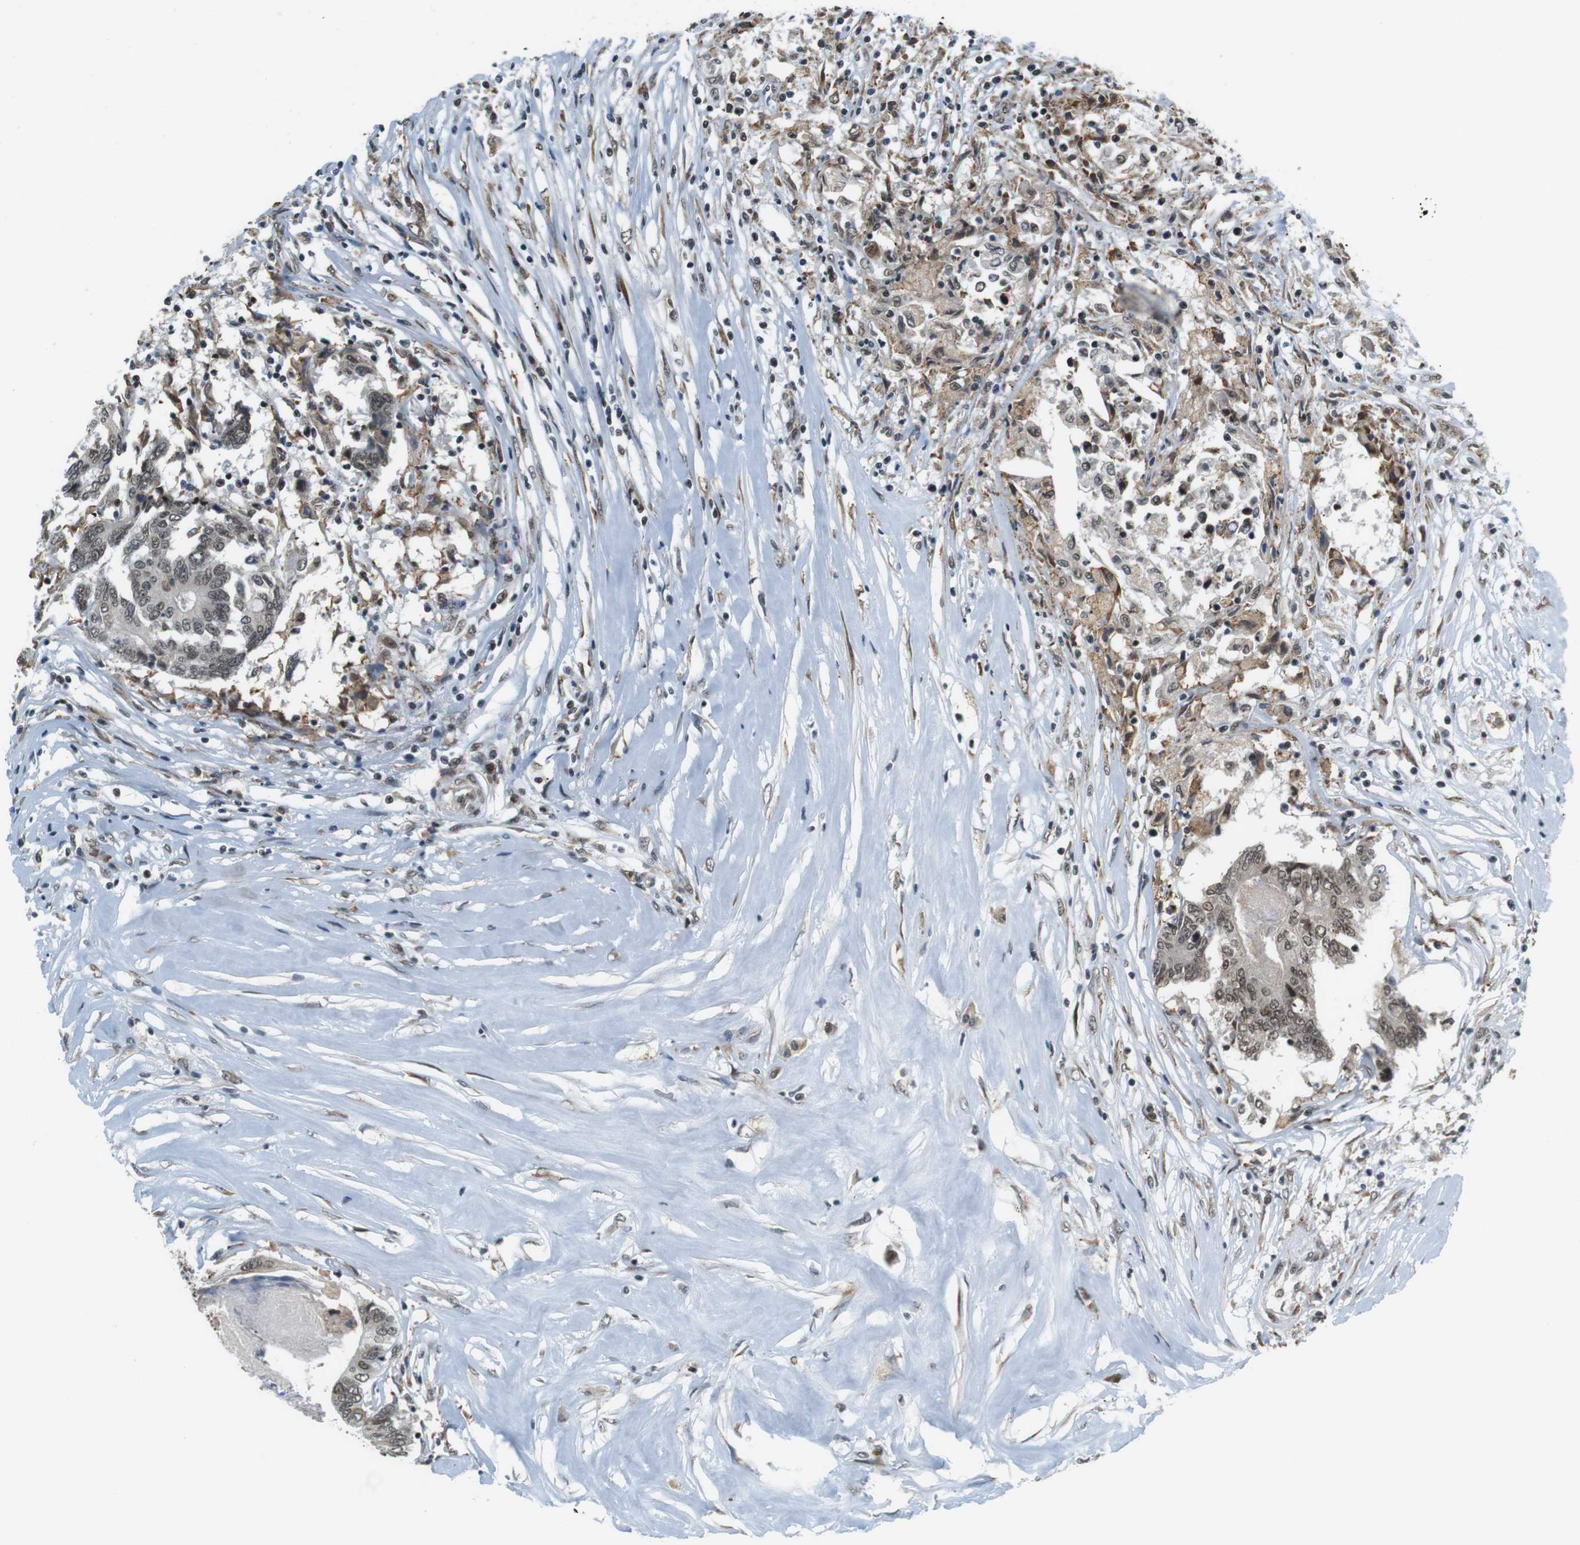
{"staining": {"intensity": "weak", "quantity": ">75%", "location": "nuclear"}, "tissue": "colorectal cancer", "cell_type": "Tumor cells", "image_type": "cancer", "snomed": [{"axis": "morphology", "description": "Adenocarcinoma, NOS"}, {"axis": "topography", "description": "Rectum"}], "caption": "This is an image of IHC staining of colorectal cancer, which shows weak staining in the nuclear of tumor cells.", "gene": "RNF38", "patient": {"sex": "male", "age": 63}}